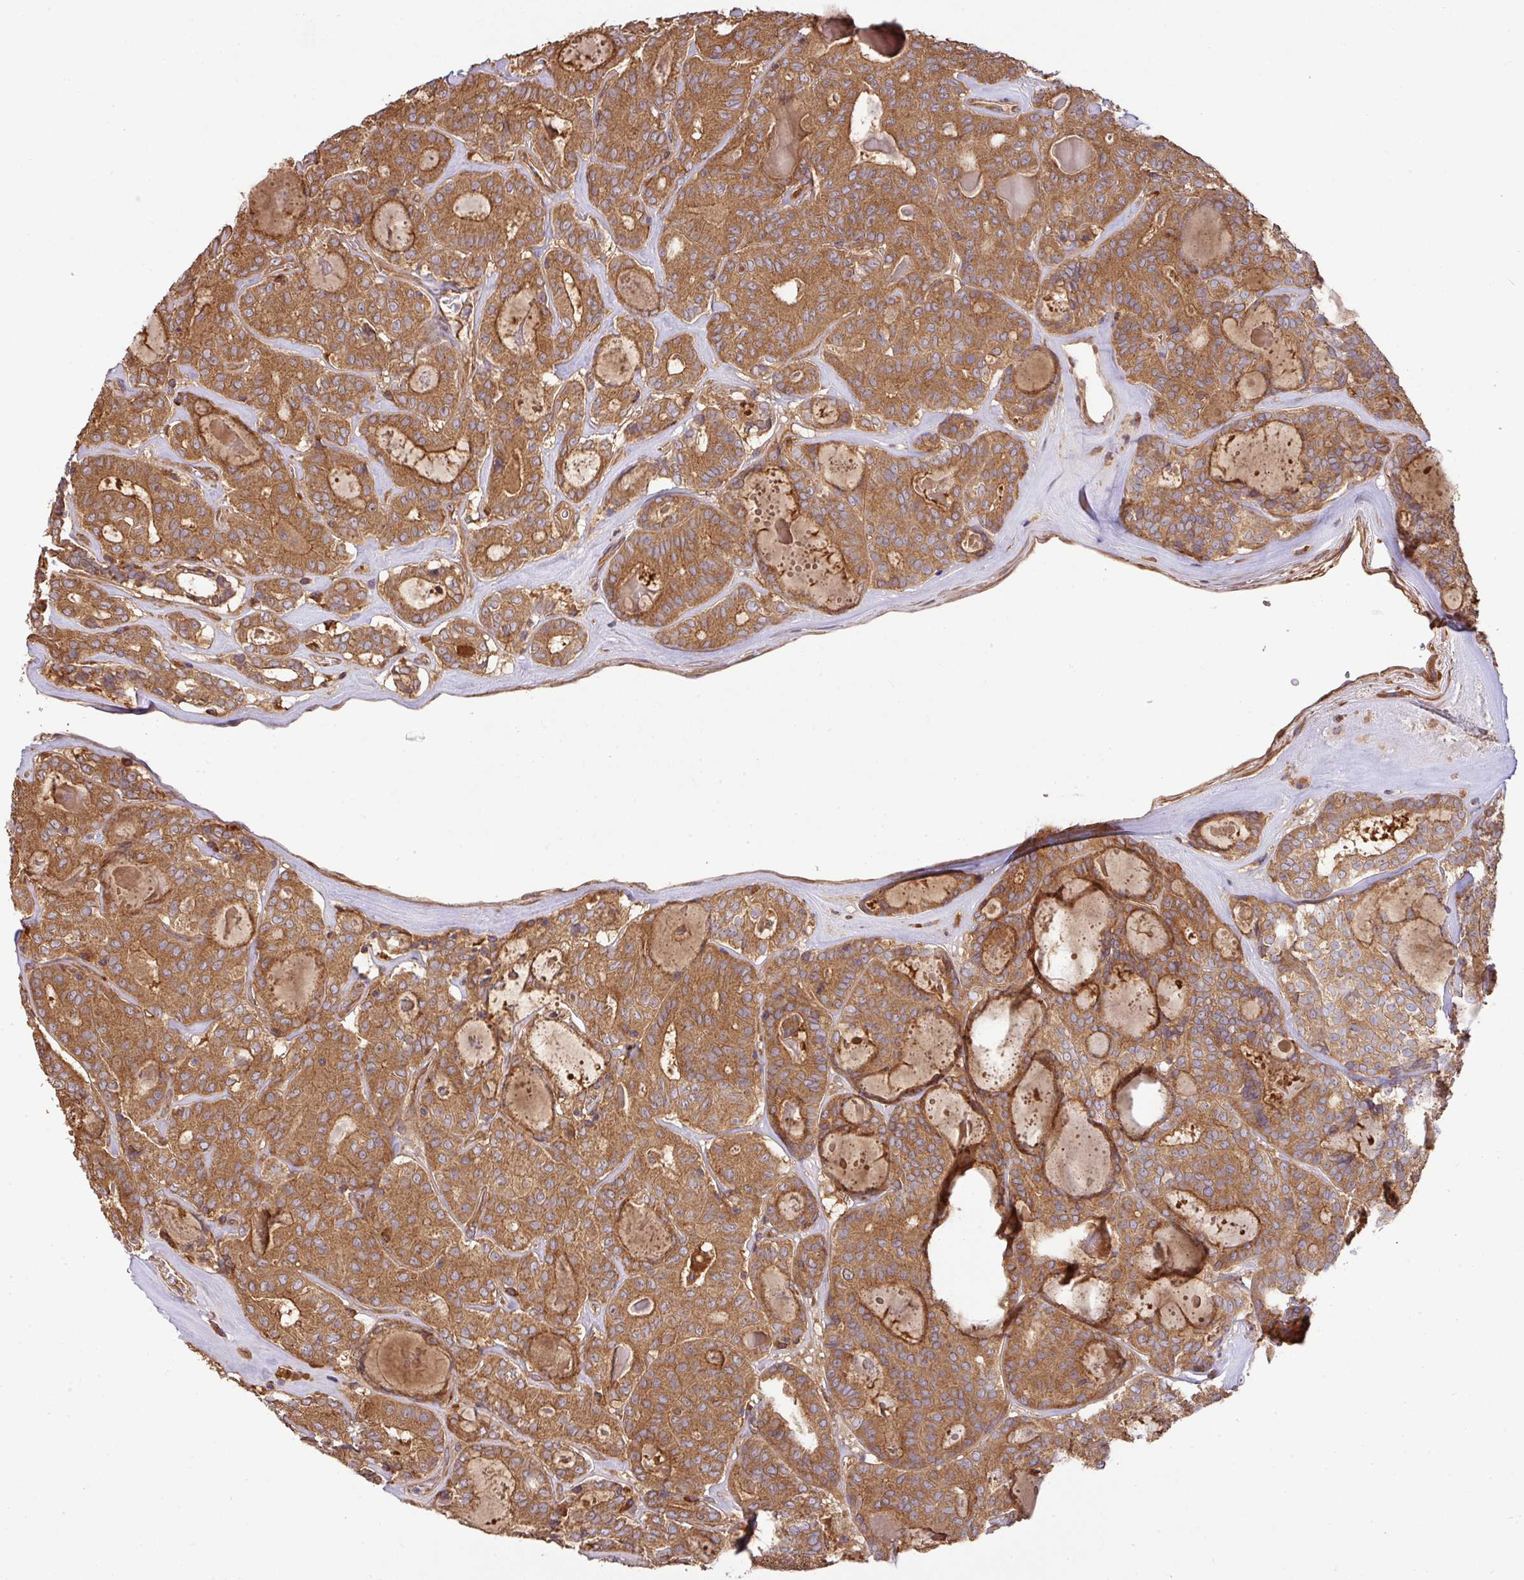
{"staining": {"intensity": "moderate", "quantity": ">75%", "location": "cytoplasmic/membranous"}, "tissue": "thyroid cancer", "cell_type": "Tumor cells", "image_type": "cancer", "snomed": [{"axis": "morphology", "description": "Papillary adenocarcinoma, NOS"}, {"axis": "topography", "description": "Thyroid gland"}], "caption": "Thyroid cancer tissue shows moderate cytoplasmic/membranous positivity in approximately >75% of tumor cells (DAB = brown stain, brightfield microscopy at high magnification).", "gene": "GSPT1", "patient": {"sex": "female", "age": 72}}